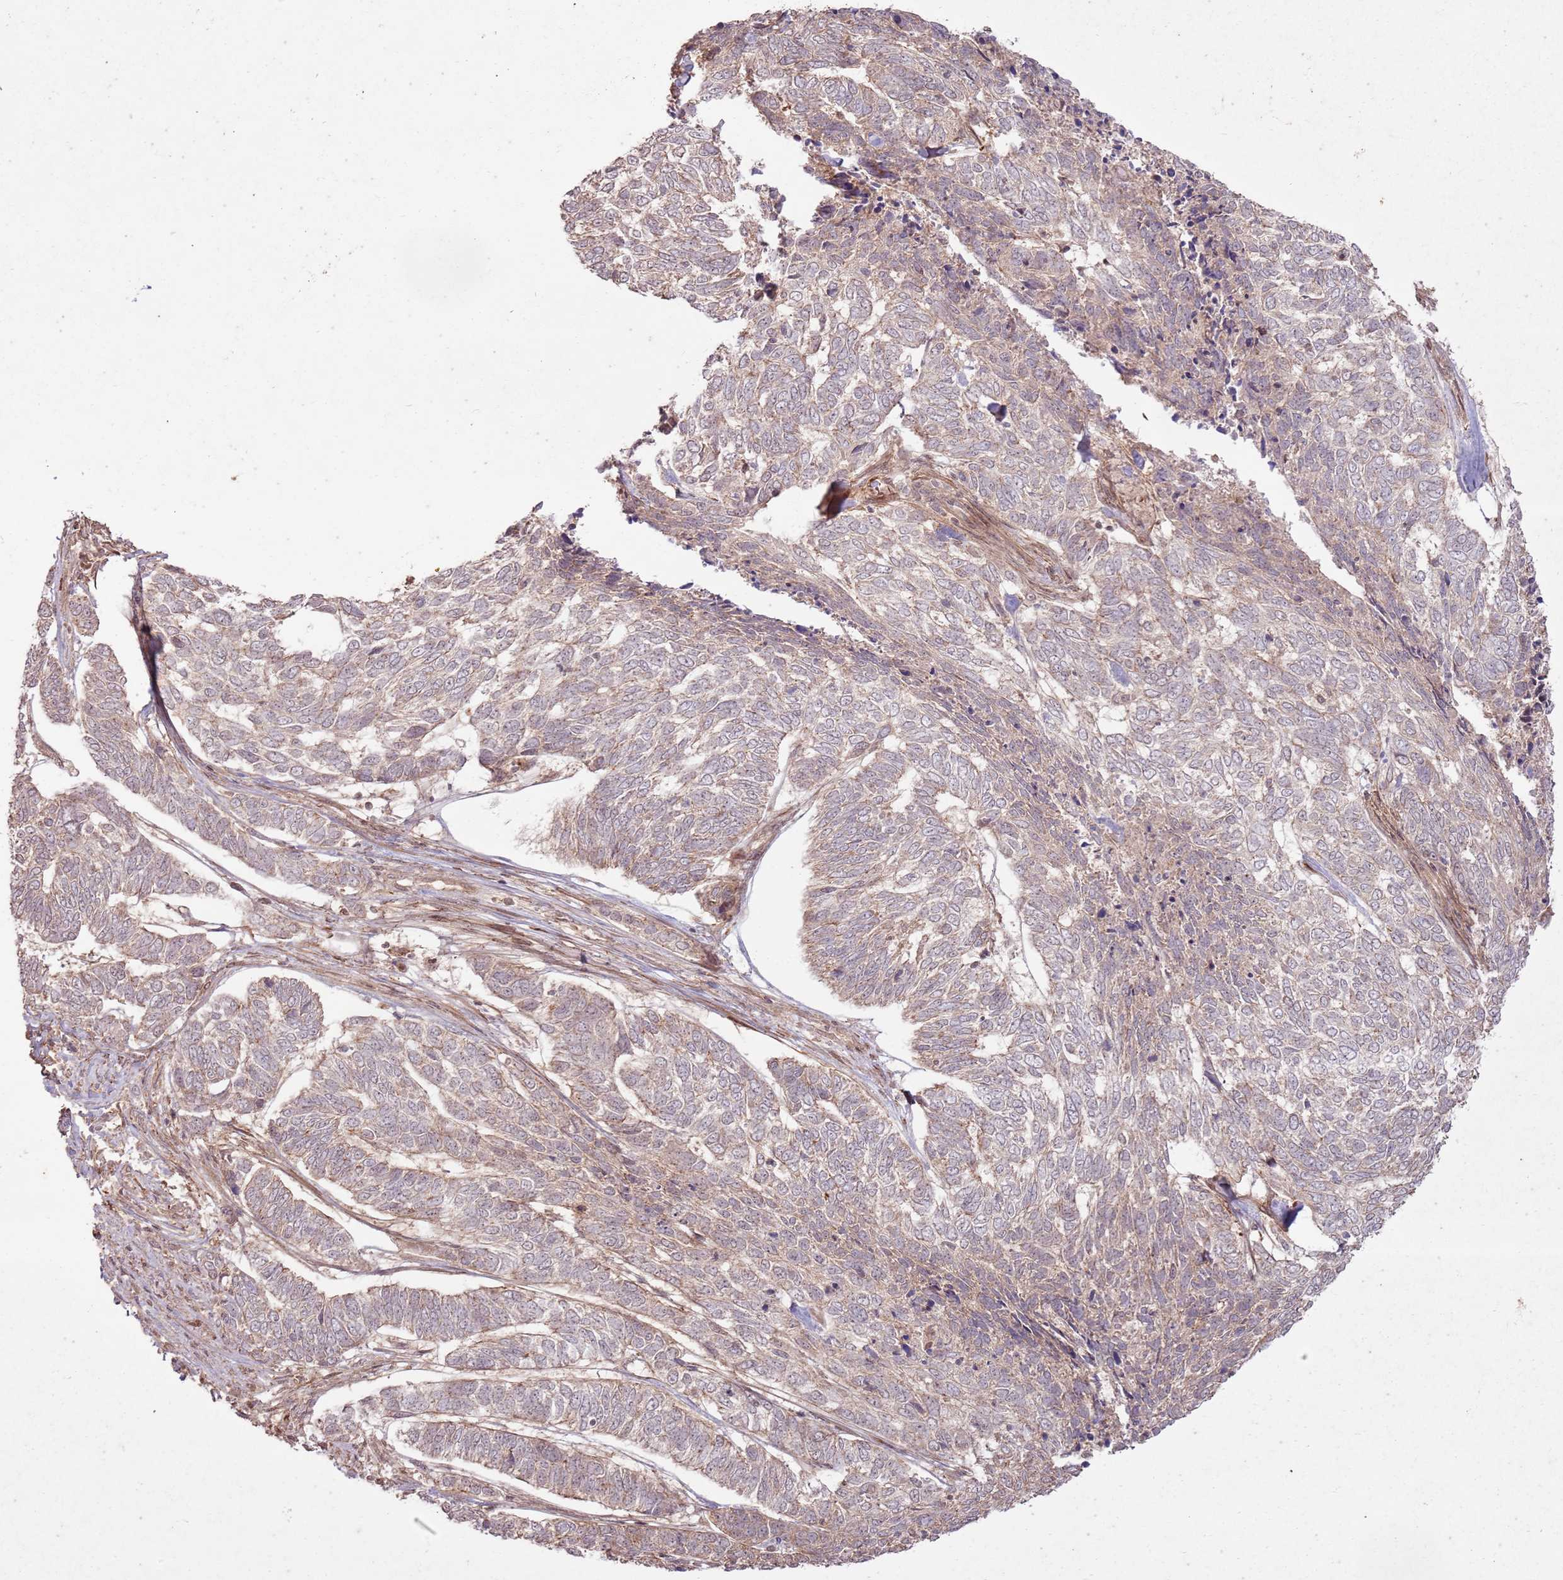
{"staining": {"intensity": "weak", "quantity": ">75%", "location": "cytoplasmic/membranous"}, "tissue": "skin cancer", "cell_type": "Tumor cells", "image_type": "cancer", "snomed": [{"axis": "morphology", "description": "Basal cell carcinoma"}, {"axis": "topography", "description": "Skin"}], "caption": "Tumor cells show low levels of weak cytoplasmic/membranous expression in approximately >75% of cells in human skin basal cell carcinoma.", "gene": "ZNF623", "patient": {"sex": "female", "age": 65}}